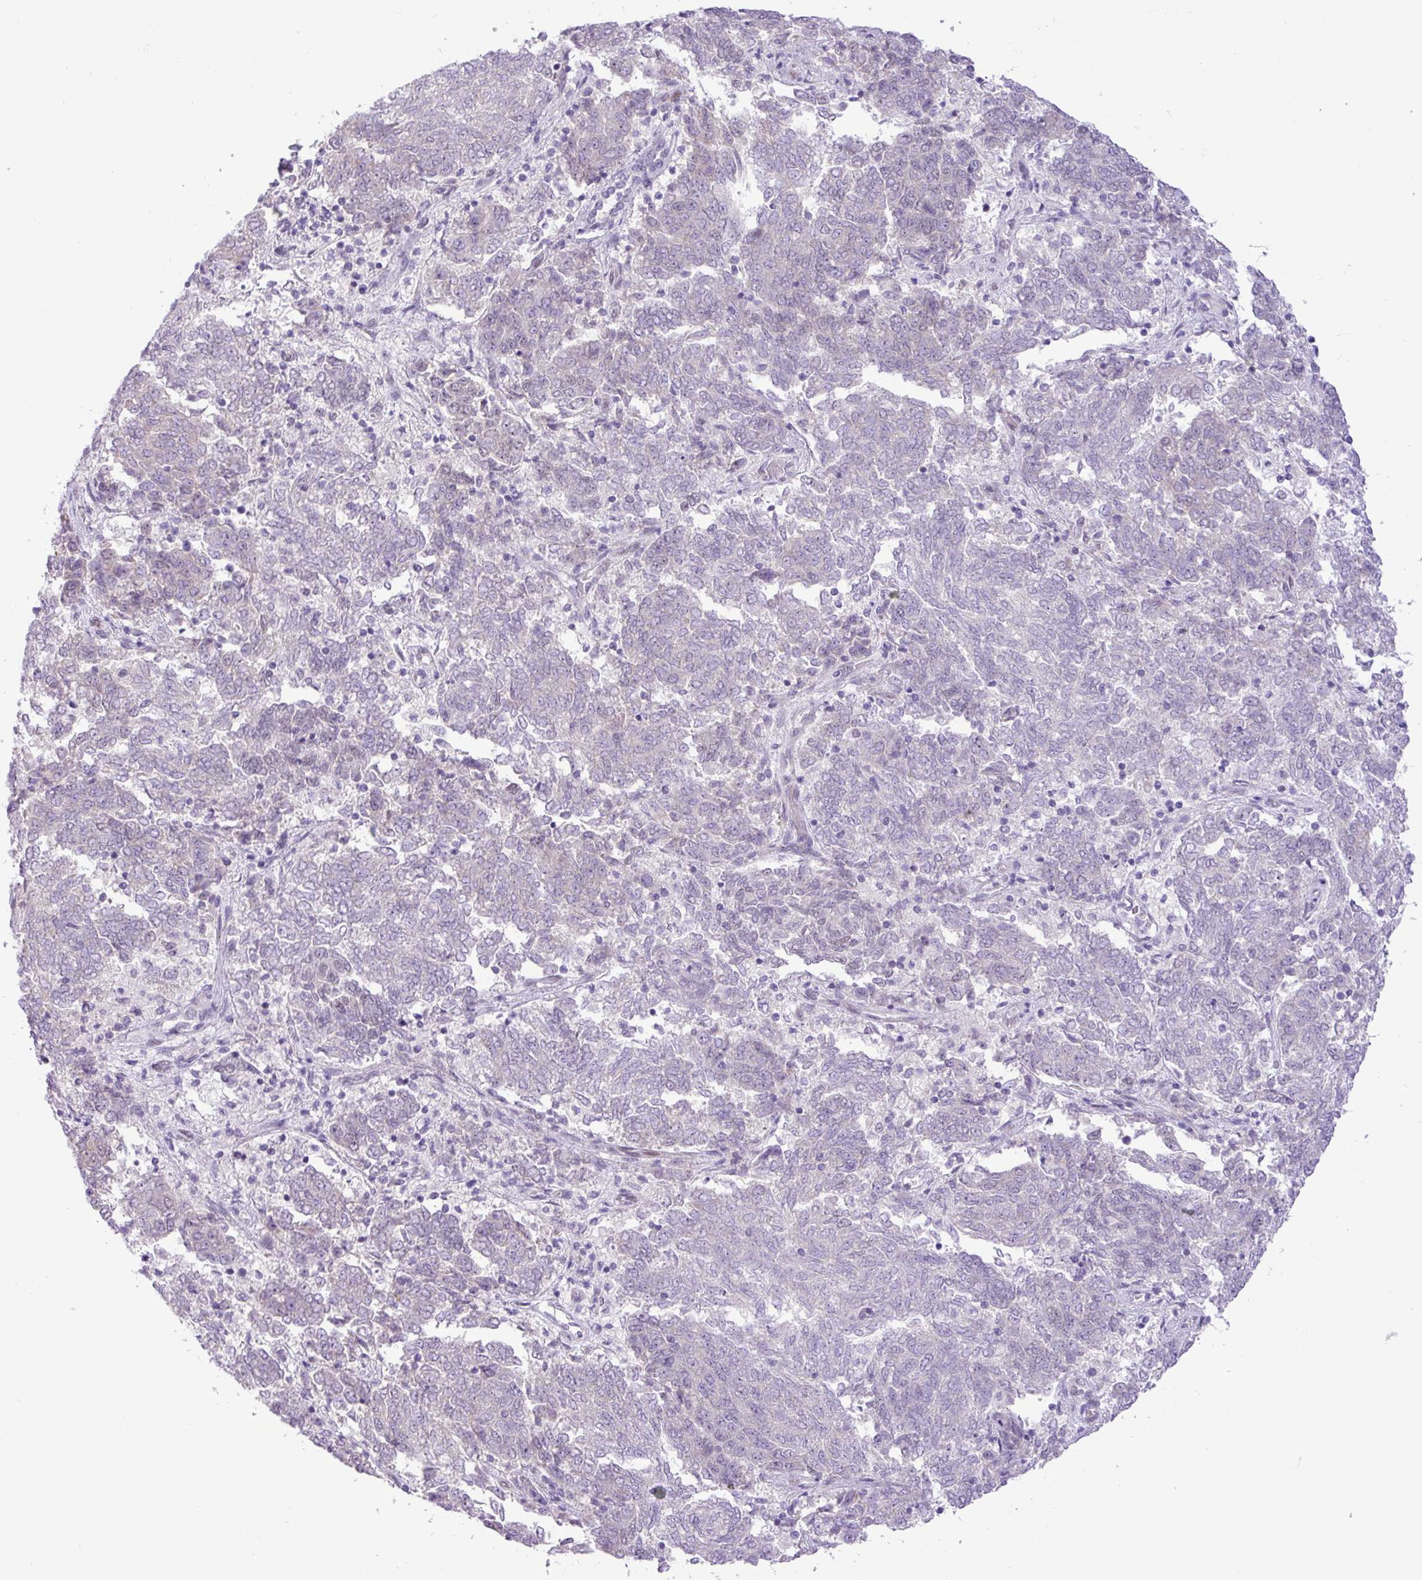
{"staining": {"intensity": "negative", "quantity": "none", "location": "none"}, "tissue": "endometrial cancer", "cell_type": "Tumor cells", "image_type": "cancer", "snomed": [{"axis": "morphology", "description": "Adenocarcinoma, NOS"}, {"axis": "topography", "description": "Endometrium"}], "caption": "Immunohistochemistry of human adenocarcinoma (endometrial) reveals no staining in tumor cells.", "gene": "ELOA2", "patient": {"sex": "female", "age": 80}}